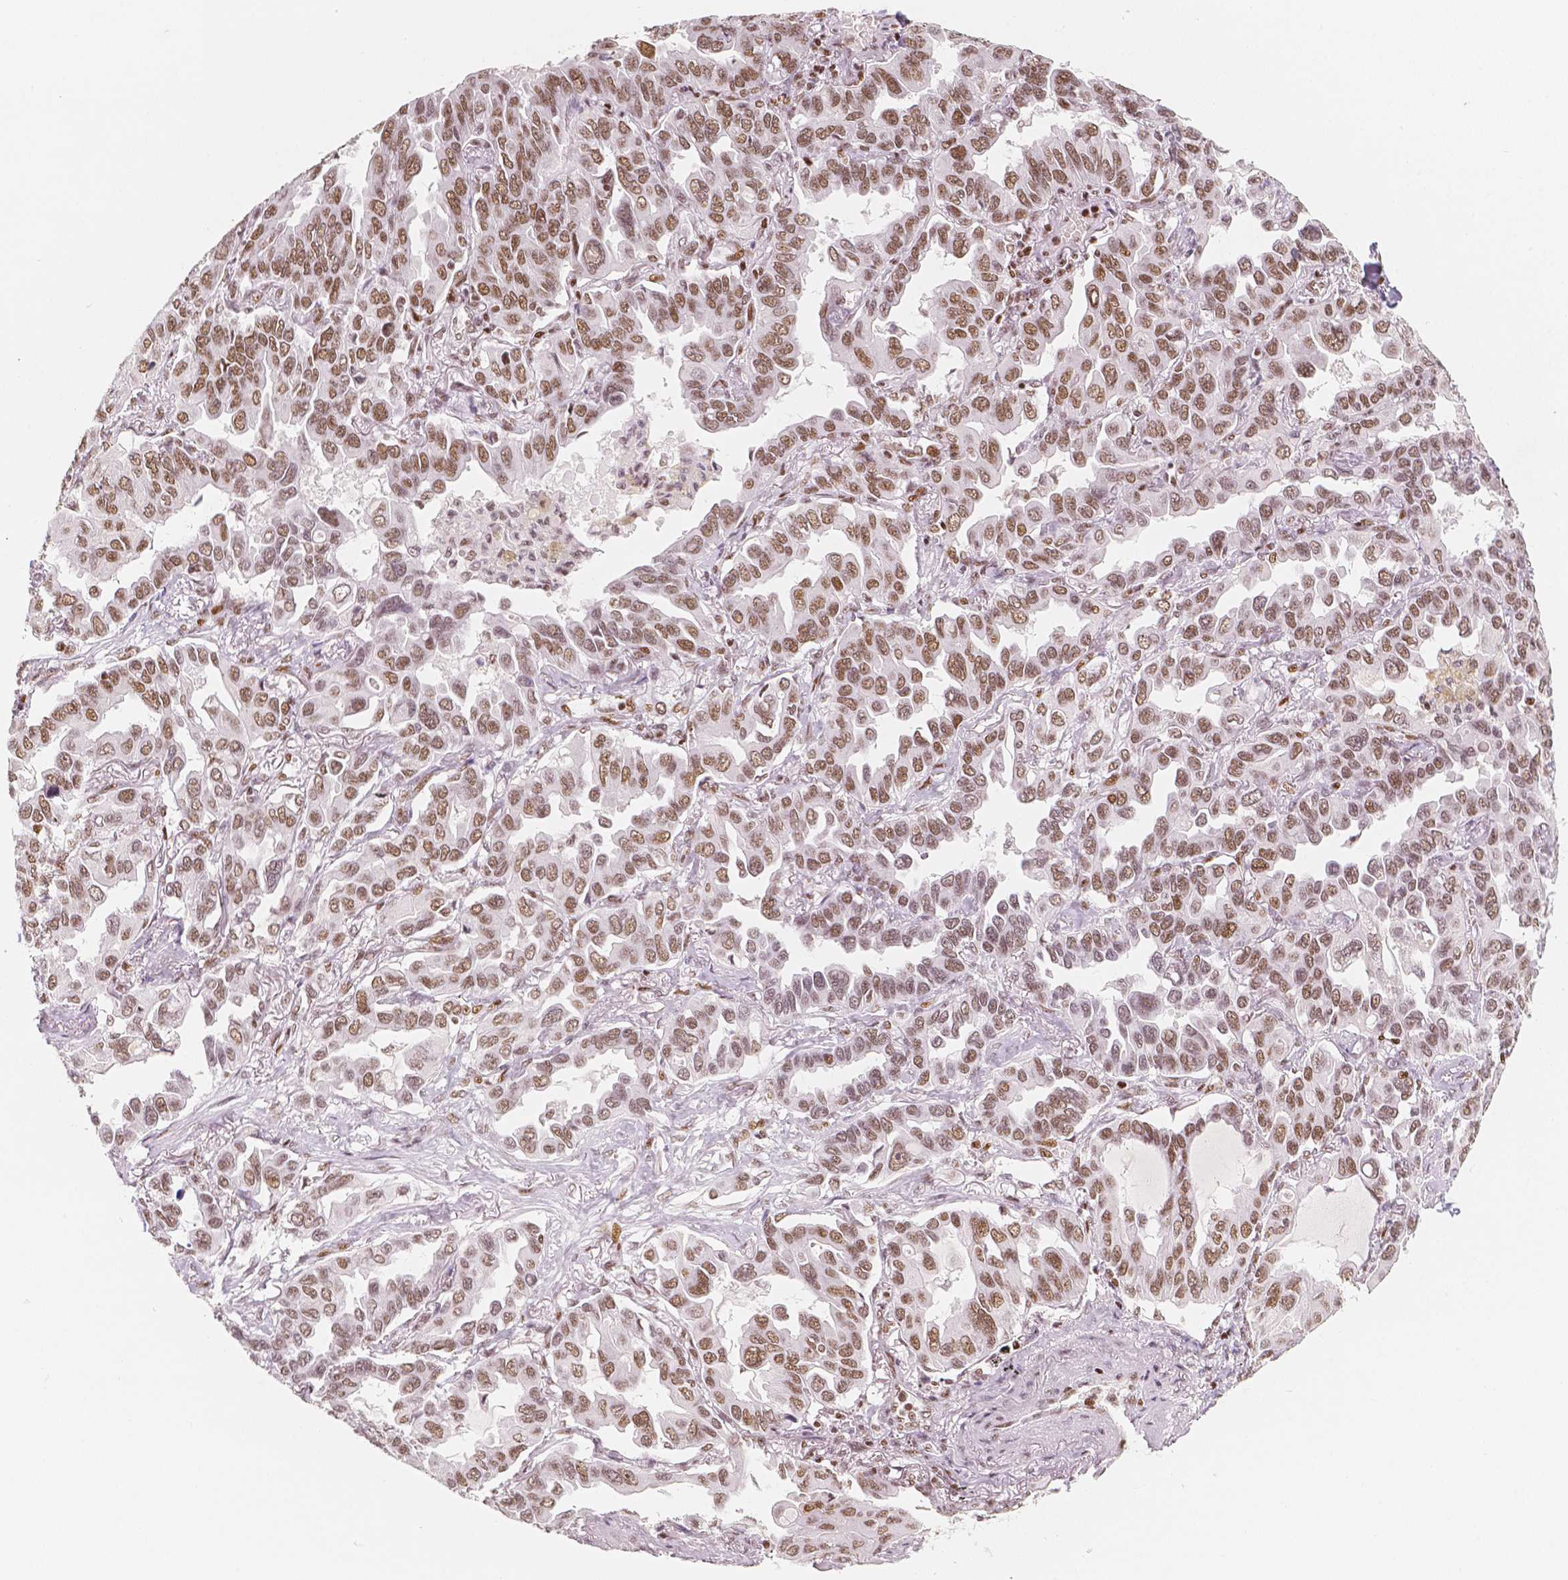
{"staining": {"intensity": "moderate", "quantity": ">75%", "location": "nuclear"}, "tissue": "lung cancer", "cell_type": "Tumor cells", "image_type": "cancer", "snomed": [{"axis": "morphology", "description": "Adenocarcinoma, NOS"}, {"axis": "topography", "description": "Lung"}], "caption": "Brown immunohistochemical staining in lung adenocarcinoma exhibits moderate nuclear expression in about >75% of tumor cells.", "gene": "HDAC1", "patient": {"sex": "male", "age": 64}}